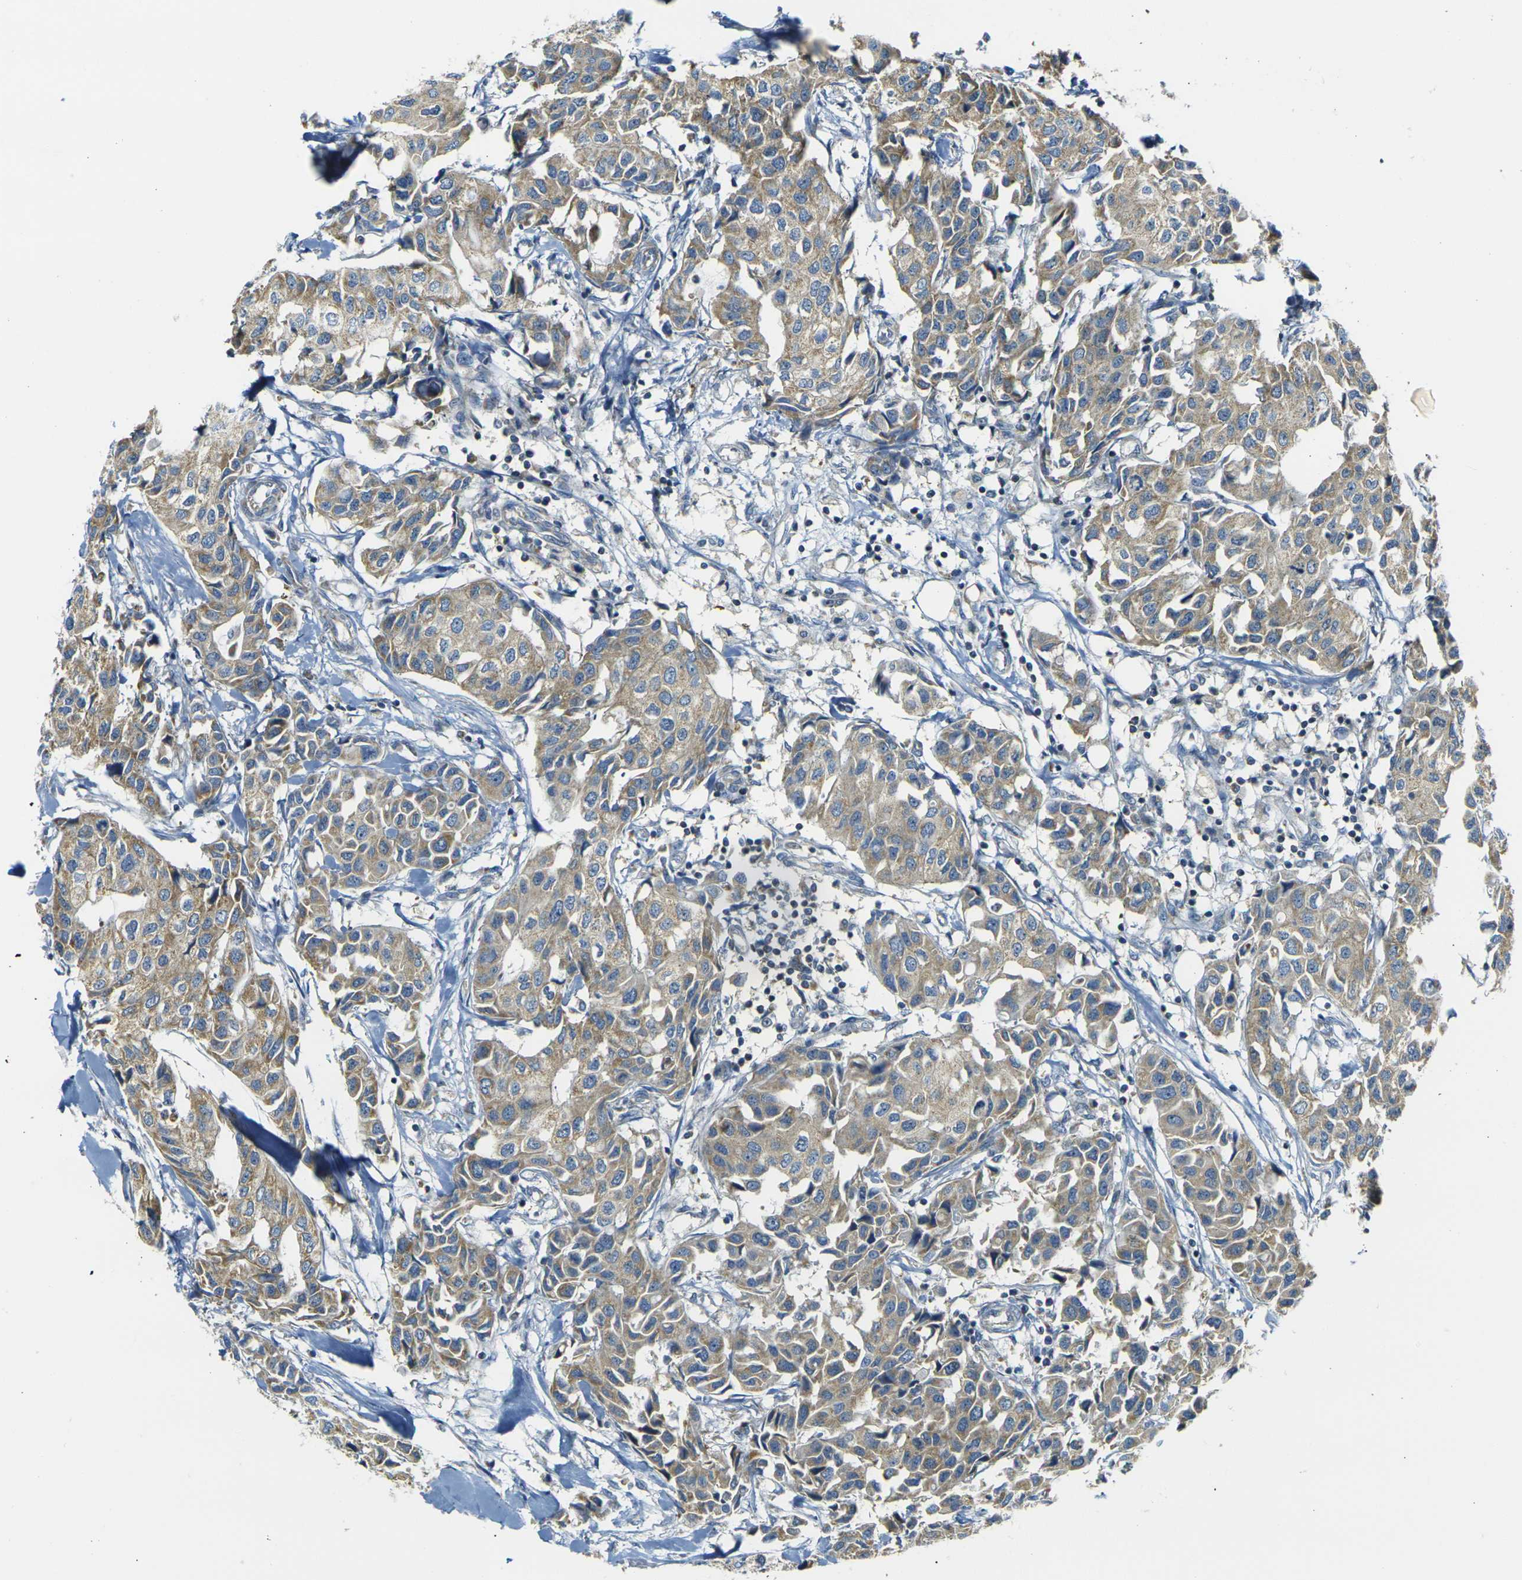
{"staining": {"intensity": "moderate", "quantity": ">75%", "location": "cytoplasmic/membranous"}, "tissue": "breast cancer", "cell_type": "Tumor cells", "image_type": "cancer", "snomed": [{"axis": "morphology", "description": "Duct carcinoma"}, {"axis": "topography", "description": "Breast"}], "caption": "Immunohistochemical staining of infiltrating ductal carcinoma (breast) shows moderate cytoplasmic/membranous protein expression in about >75% of tumor cells.", "gene": "PARD6B", "patient": {"sex": "female", "age": 80}}